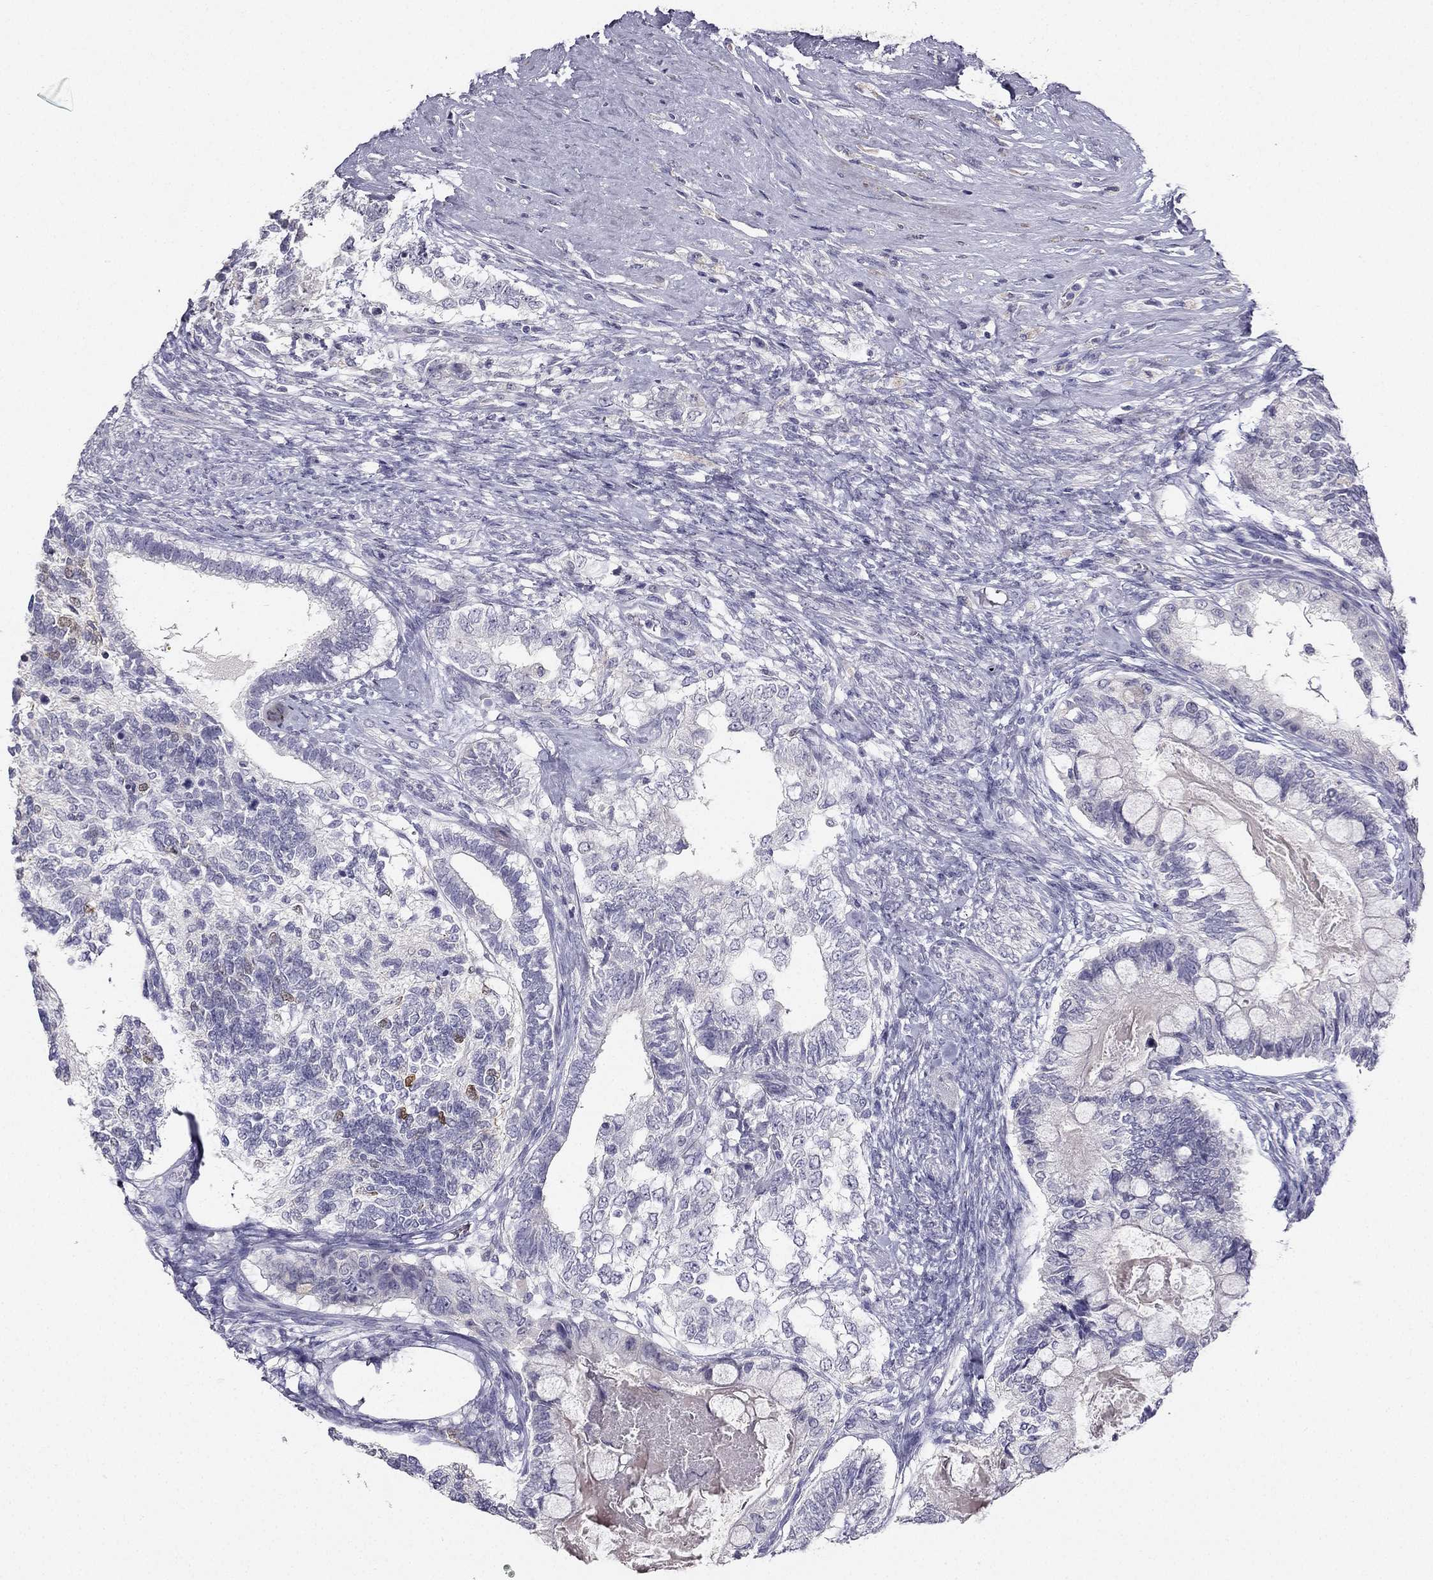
{"staining": {"intensity": "negative", "quantity": "none", "location": "none"}, "tissue": "testis cancer", "cell_type": "Tumor cells", "image_type": "cancer", "snomed": [{"axis": "morphology", "description": "Seminoma, NOS"}, {"axis": "morphology", "description": "Carcinoma, Embryonal, NOS"}, {"axis": "topography", "description": "Testis"}], "caption": "High magnification brightfield microscopy of embryonal carcinoma (testis) stained with DAB (brown) and counterstained with hematoxylin (blue): tumor cells show no significant staining. Nuclei are stained in blue.", "gene": "CALB2", "patient": {"sex": "male", "age": 41}}